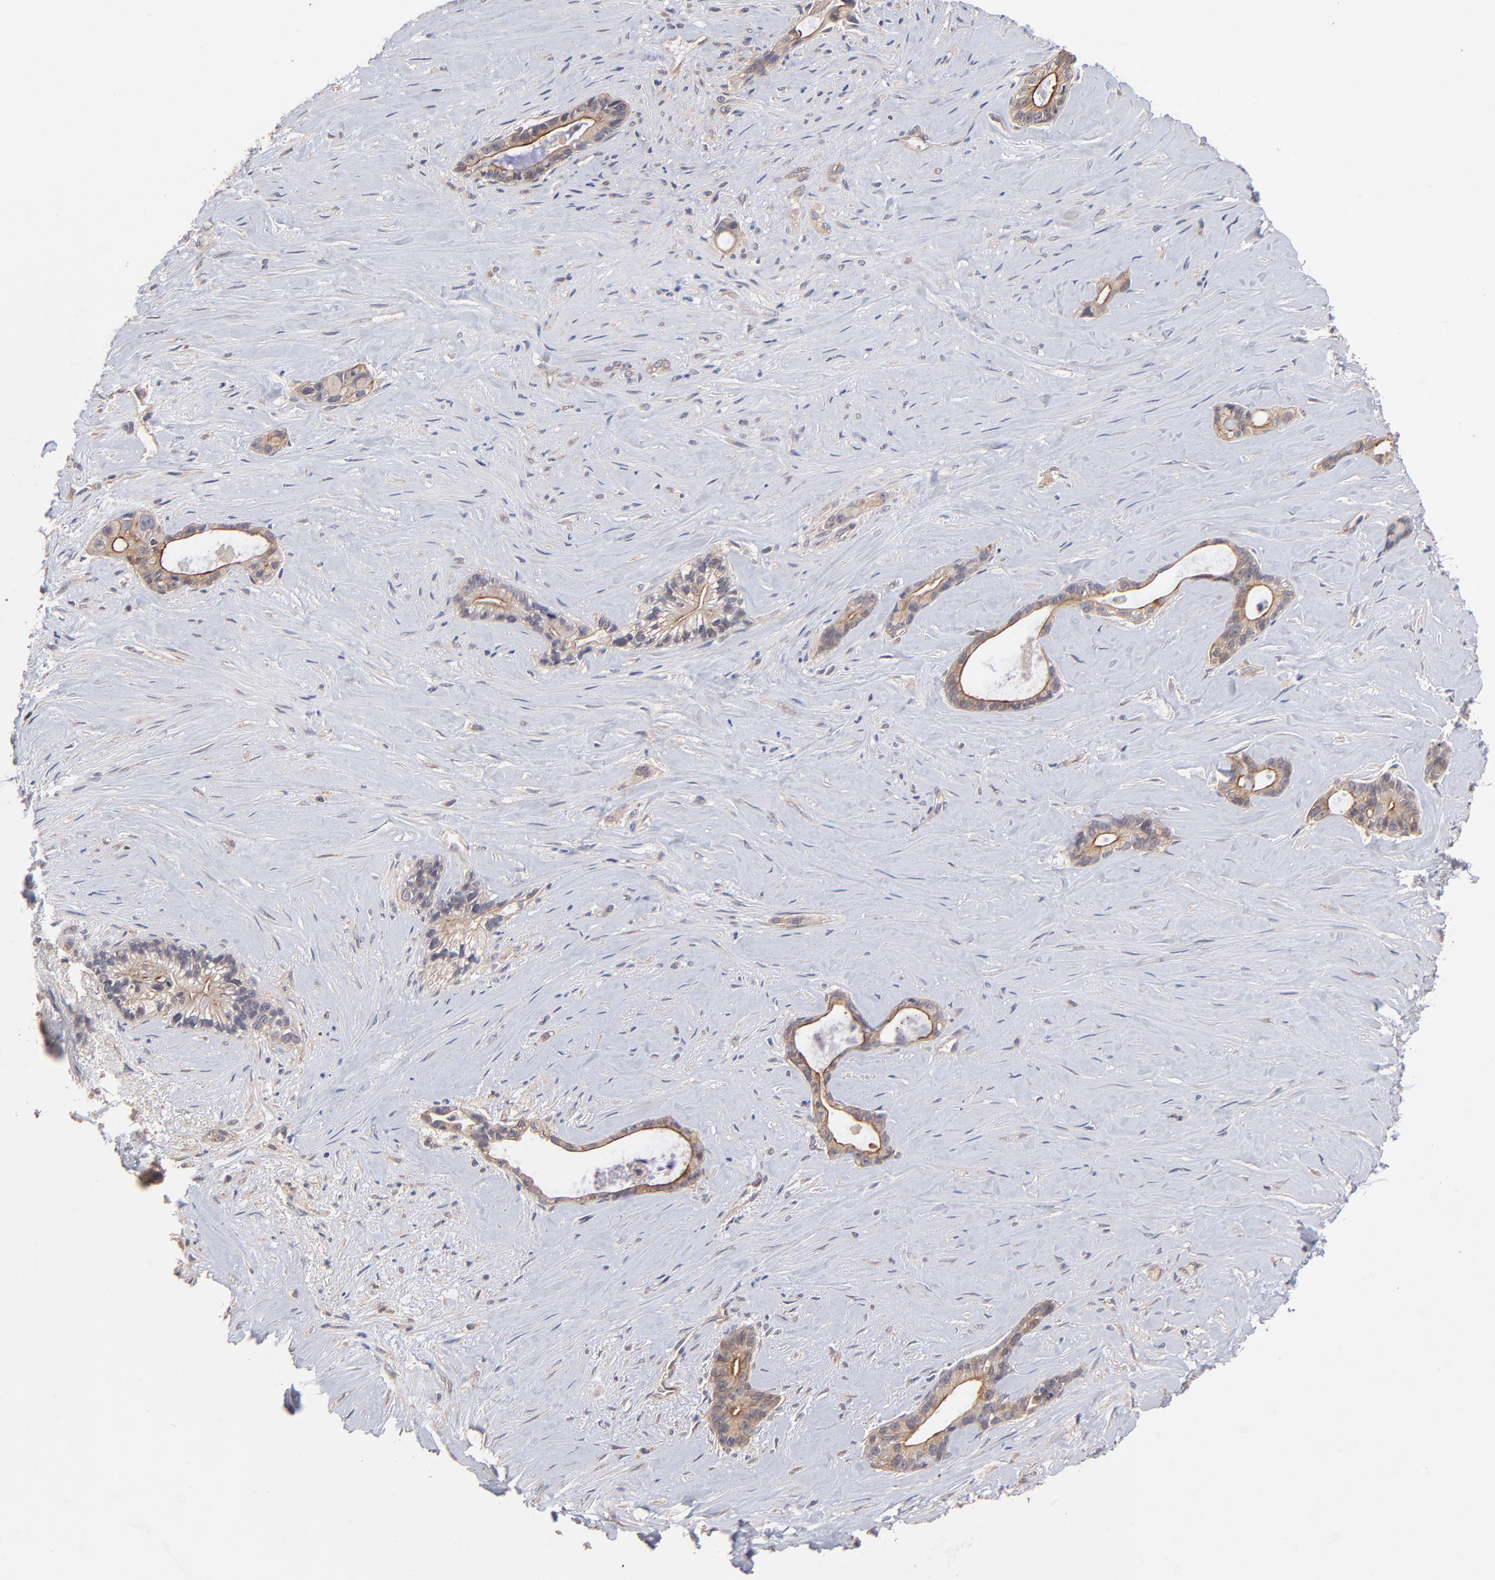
{"staining": {"intensity": "strong", "quantity": ">75%", "location": "cytoplasmic/membranous"}, "tissue": "liver cancer", "cell_type": "Tumor cells", "image_type": "cancer", "snomed": [{"axis": "morphology", "description": "Cholangiocarcinoma"}, {"axis": "topography", "description": "Liver"}], "caption": "DAB (3,3'-diaminobenzidine) immunohistochemical staining of human liver cholangiocarcinoma reveals strong cytoplasmic/membranous protein staining in about >75% of tumor cells.", "gene": "STAP2", "patient": {"sex": "female", "age": 55}}